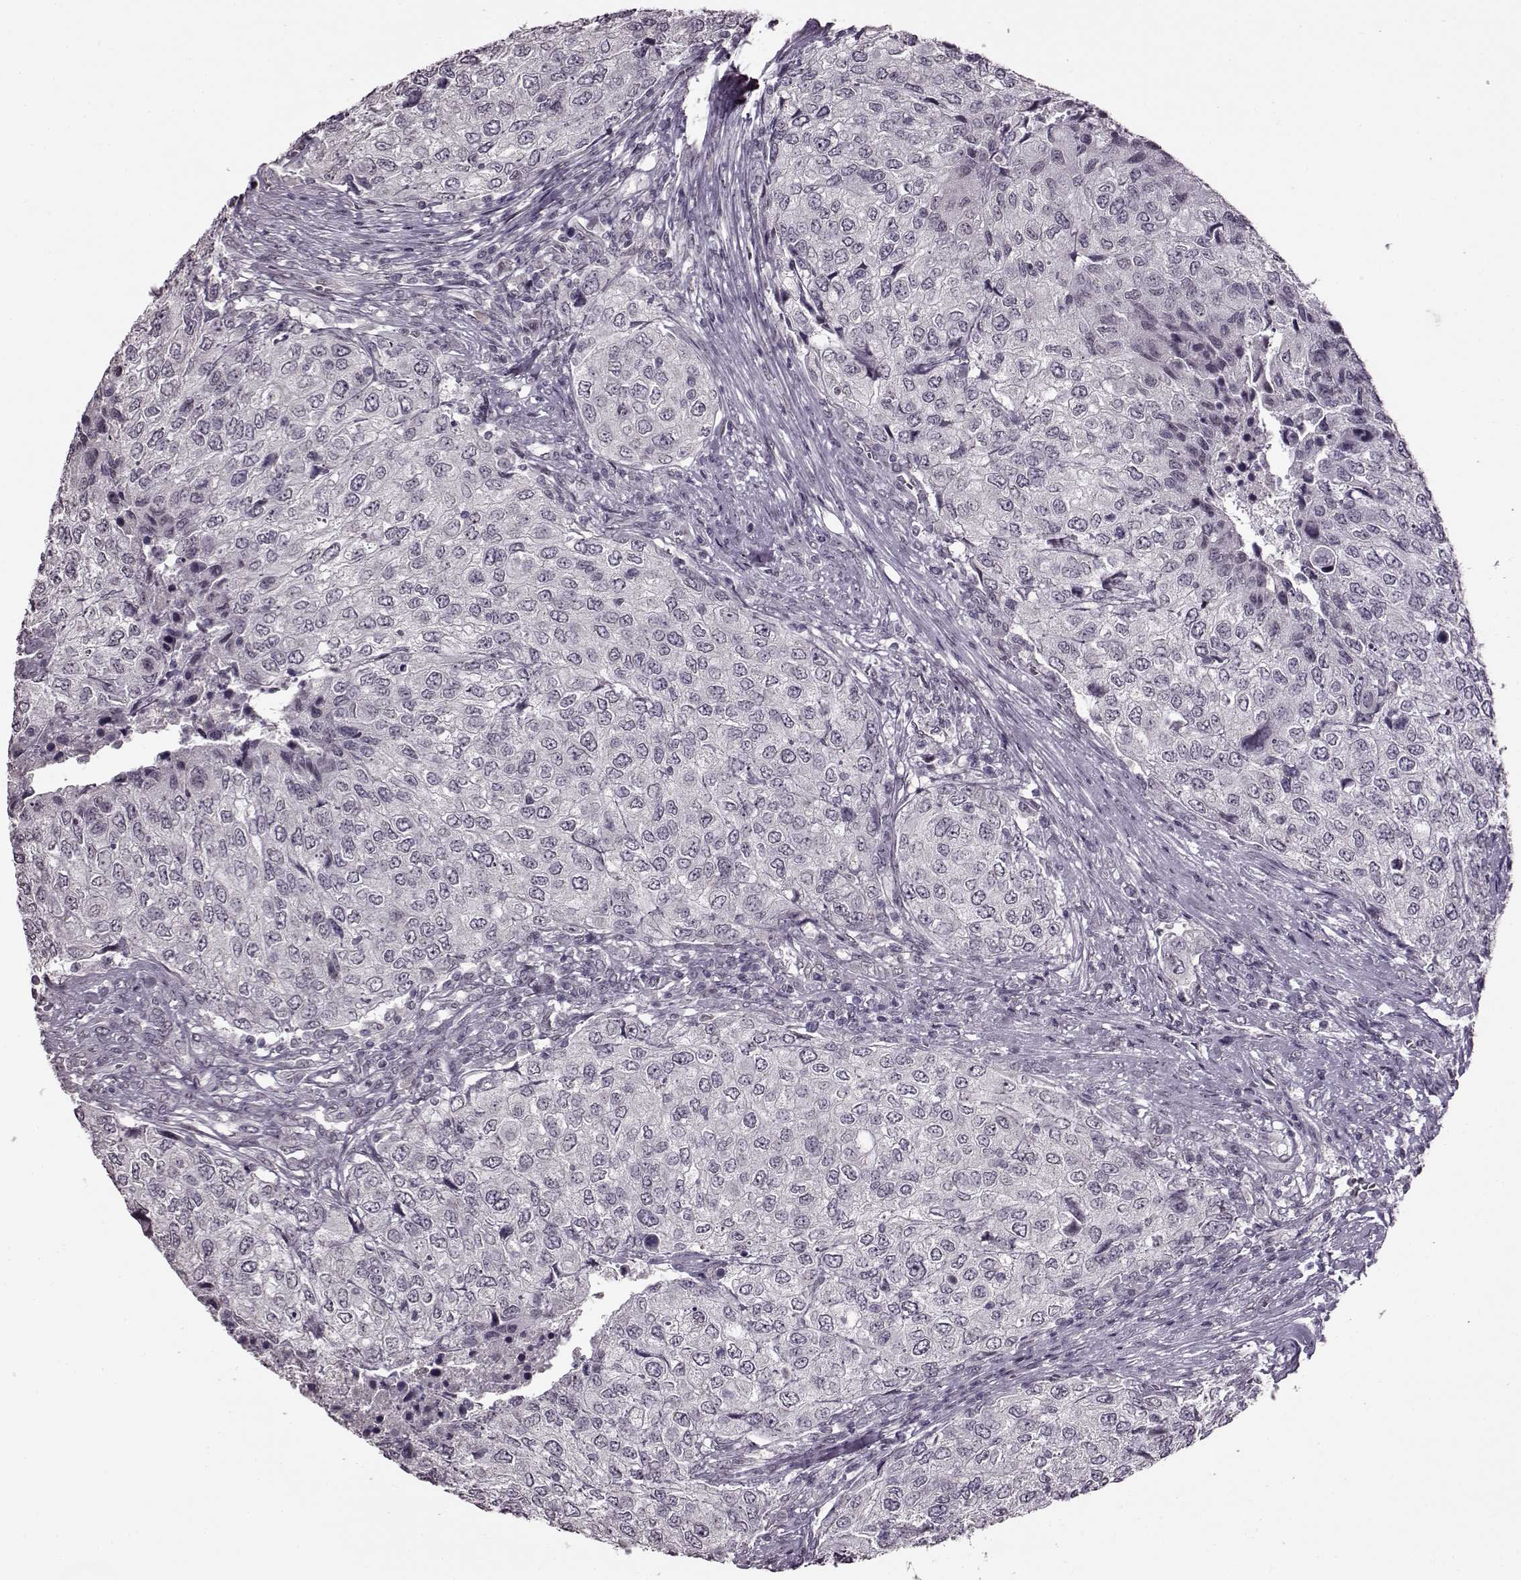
{"staining": {"intensity": "negative", "quantity": "none", "location": "none"}, "tissue": "urothelial cancer", "cell_type": "Tumor cells", "image_type": "cancer", "snomed": [{"axis": "morphology", "description": "Urothelial carcinoma, High grade"}, {"axis": "topography", "description": "Urinary bladder"}], "caption": "The histopathology image reveals no significant expression in tumor cells of high-grade urothelial carcinoma.", "gene": "STX1B", "patient": {"sex": "female", "age": 78}}